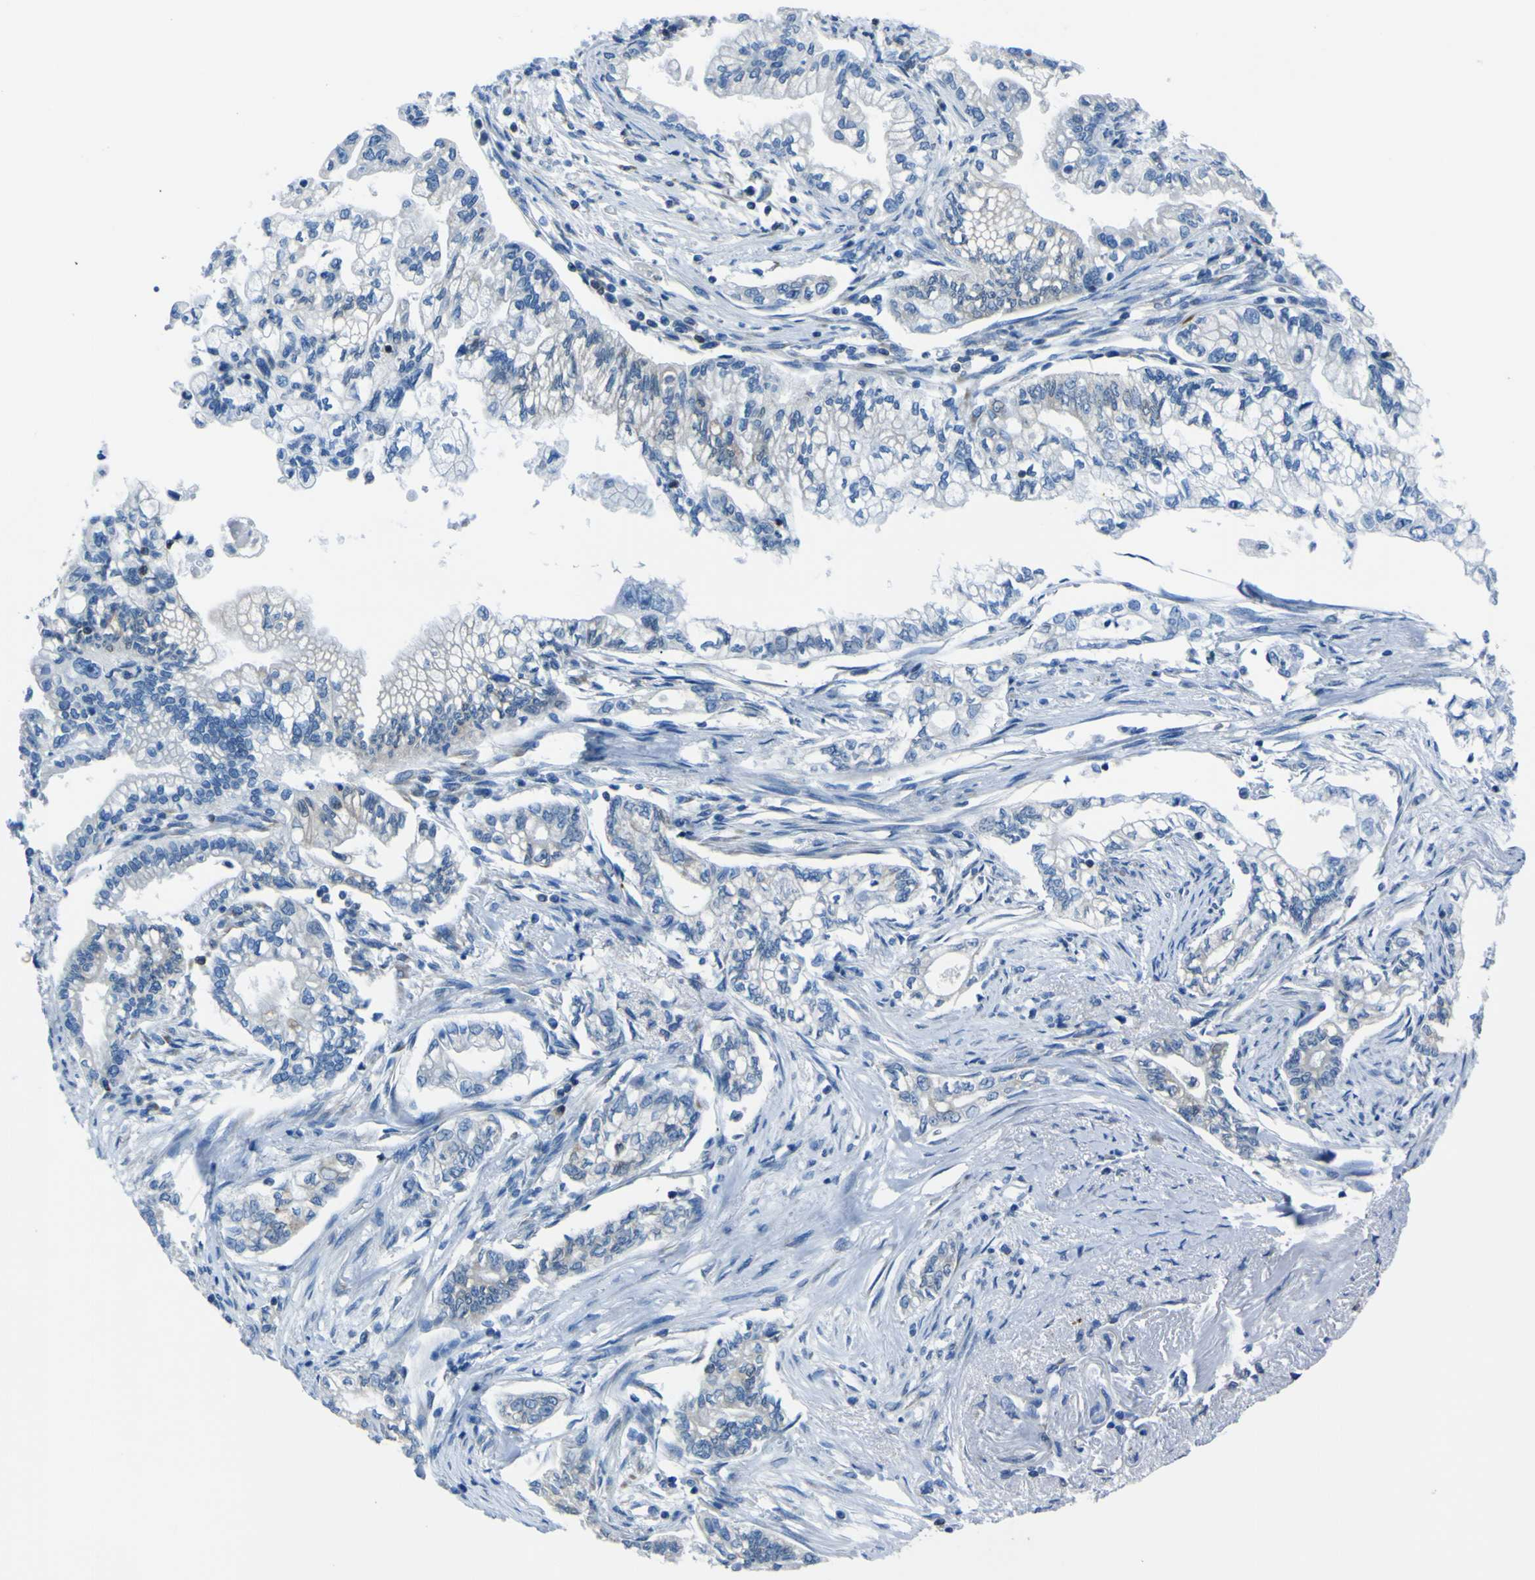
{"staining": {"intensity": "negative", "quantity": "none", "location": "none"}, "tissue": "pancreatic cancer", "cell_type": "Tumor cells", "image_type": "cancer", "snomed": [{"axis": "morphology", "description": "Normal tissue, NOS"}, {"axis": "topography", "description": "Pancreas"}], "caption": "Tumor cells show no significant protein staining in pancreatic cancer.", "gene": "STIM1", "patient": {"sex": "male", "age": 42}}